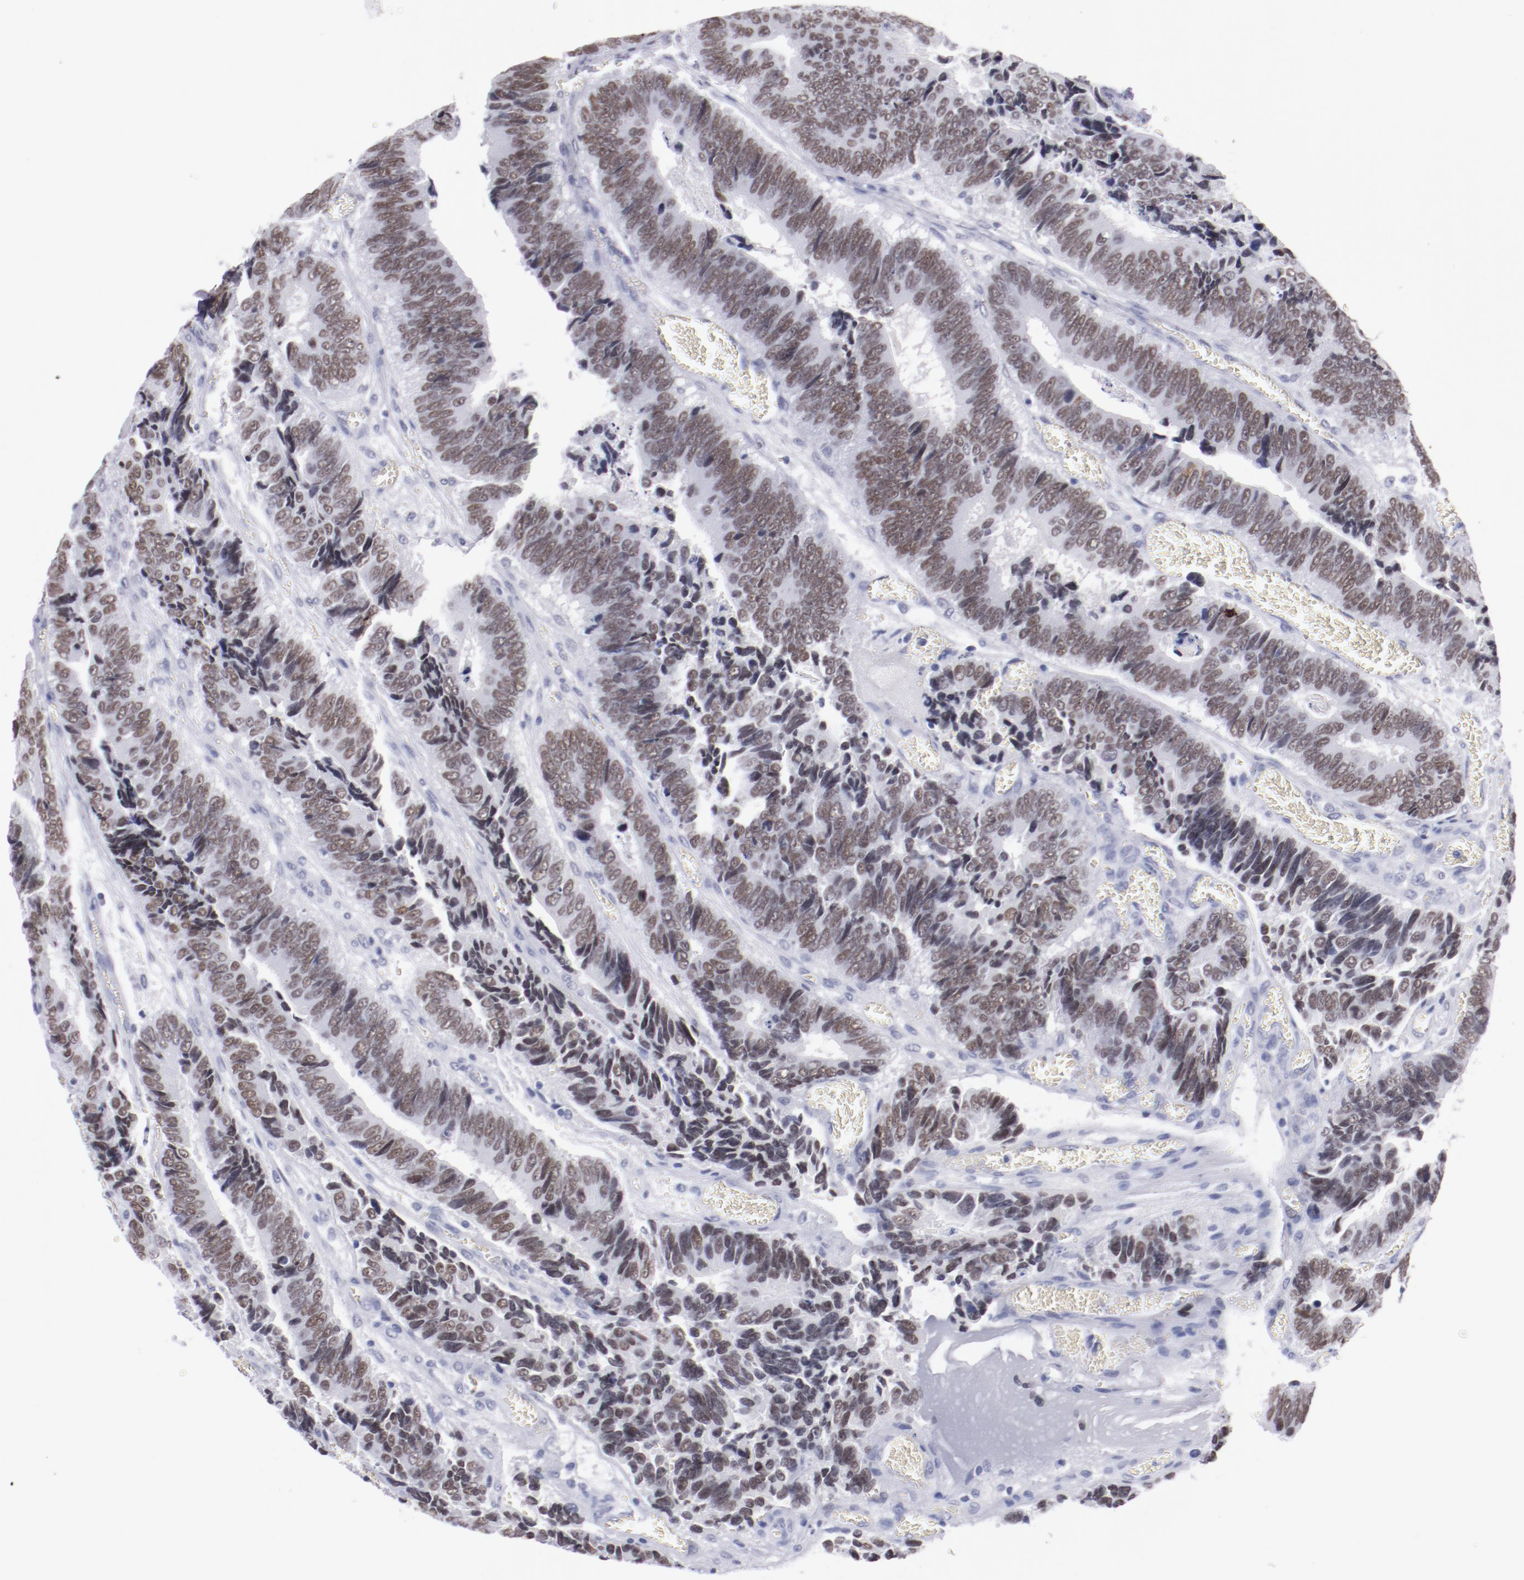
{"staining": {"intensity": "moderate", "quantity": ">75%", "location": "nuclear"}, "tissue": "colorectal cancer", "cell_type": "Tumor cells", "image_type": "cancer", "snomed": [{"axis": "morphology", "description": "Adenocarcinoma, NOS"}, {"axis": "topography", "description": "Colon"}], "caption": "Immunohistochemical staining of human colorectal cancer (adenocarcinoma) demonstrates medium levels of moderate nuclear positivity in approximately >75% of tumor cells. The staining was performed using DAB to visualize the protein expression in brown, while the nuclei were stained in blue with hematoxylin (Magnification: 20x).", "gene": "HNF1B", "patient": {"sex": "male", "age": 72}}